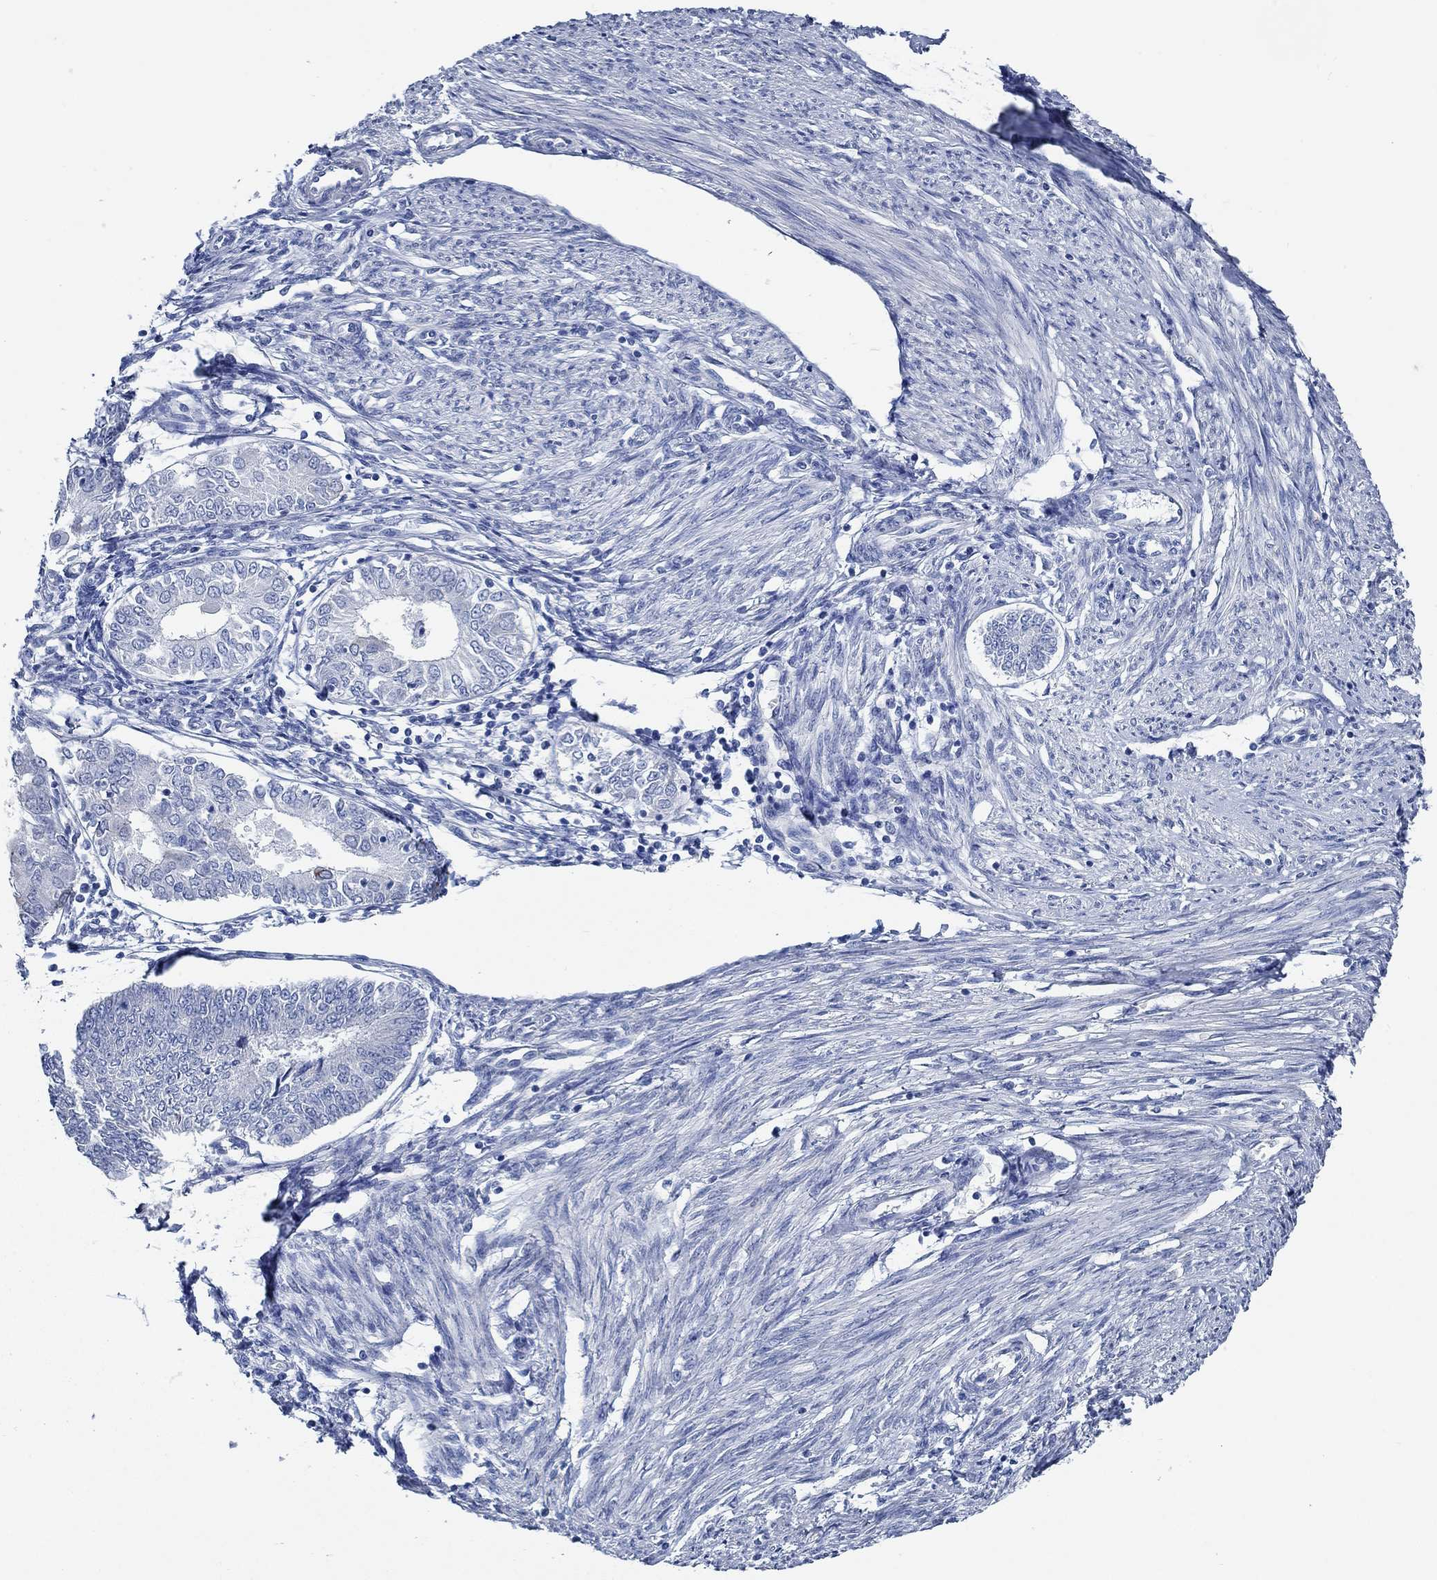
{"staining": {"intensity": "weak", "quantity": "<25%", "location": "cytoplasmic/membranous"}, "tissue": "endometrial cancer", "cell_type": "Tumor cells", "image_type": "cancer", "snomed": [{"axis": "morphology", "description": "Adenocarcinoma, NOS"}, {"axis": "topography", "description": "Endometrium"}], "caption": "Tumor cells show no significant staining in endometrial adenocarcinoma. (DAB immunohistochemistry (IHC), high magnification).", "gene": "HECW2", "patient": {"sex": "female", "age": 68}}